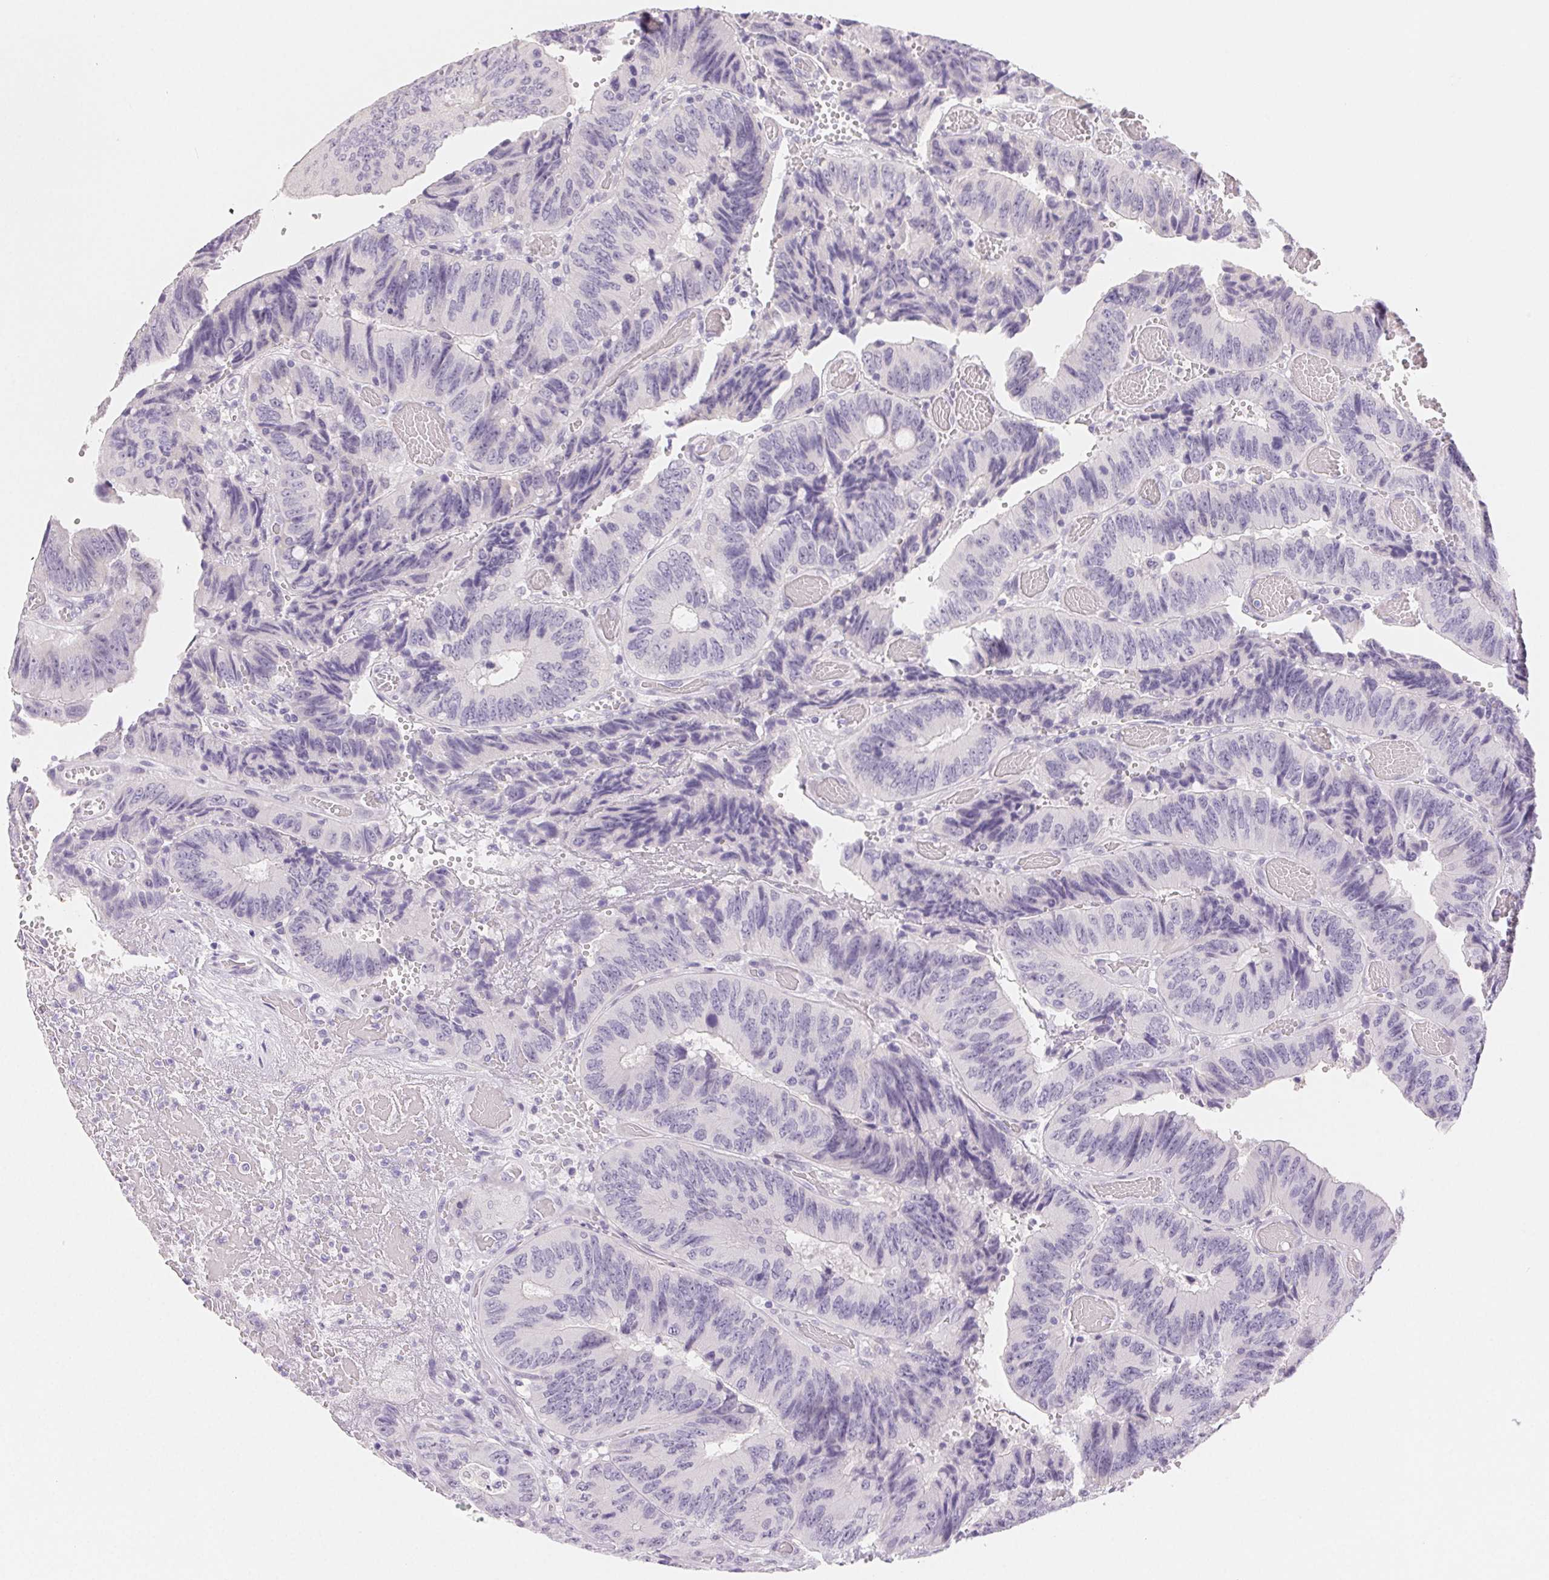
{"staining": {"intensity": "negative", "quantity": "none", "location": "none"}, "tissue": "colorectal cancer", "cell_type": "Tumor cells", "image_type": "cancer", "snomed": [{"axis": "morphology", "description": "Adenocarcinoma, NOS"}, {"axis": "topography", "description": "Colon"}], "caption": "Immunohistochemical staining of colorectal adenocarcinoma shows no significant staining in tumor cells.", "gene": "BPIFB2", "patient": {"sex": "female", "age": 84}}